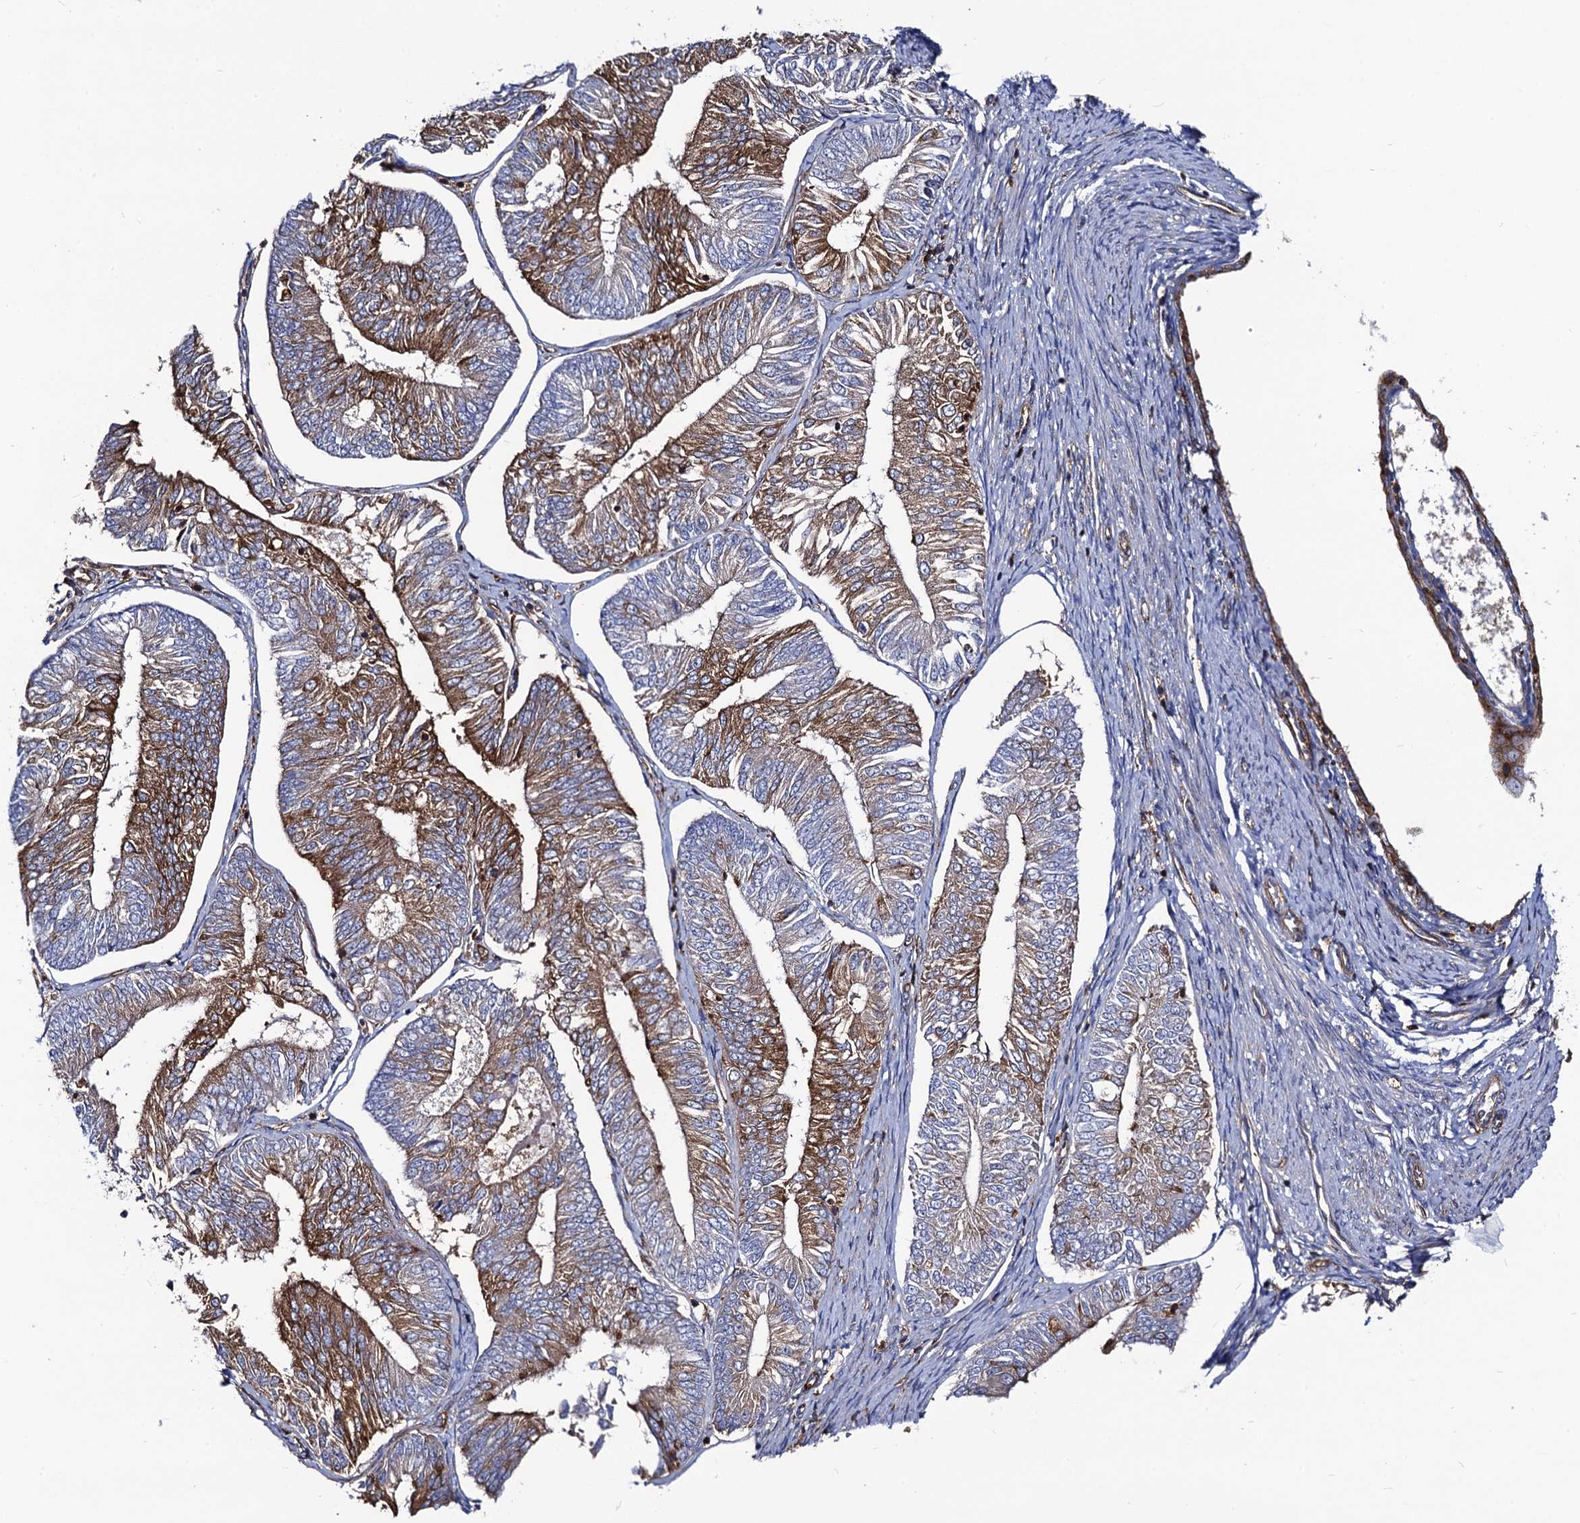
{"staining": {"intensity": "strong", "quantity": "25%-75%", "location": "cytoplasmic/membranous"}, "tissue": "endometrial cancer", "cell_type": "Tumor cells", "image_type": "cancer", "snomed": [{"axis": "morphology", "description": "Adenocarcinoma, NOS"}, {"axis": "topography", "description": "Endometrium"}], "caption": "DAB (3,3'-diaminobenzidine) immunohistochemical staining of endometrial cancer (adenocarcinoma) demonstrates strong cytoplasmic/membranous protein expression in about 25%-75% of tumor cells.", "gene": "DYDC1", "patient": {"sex": "female", "age": 58}}